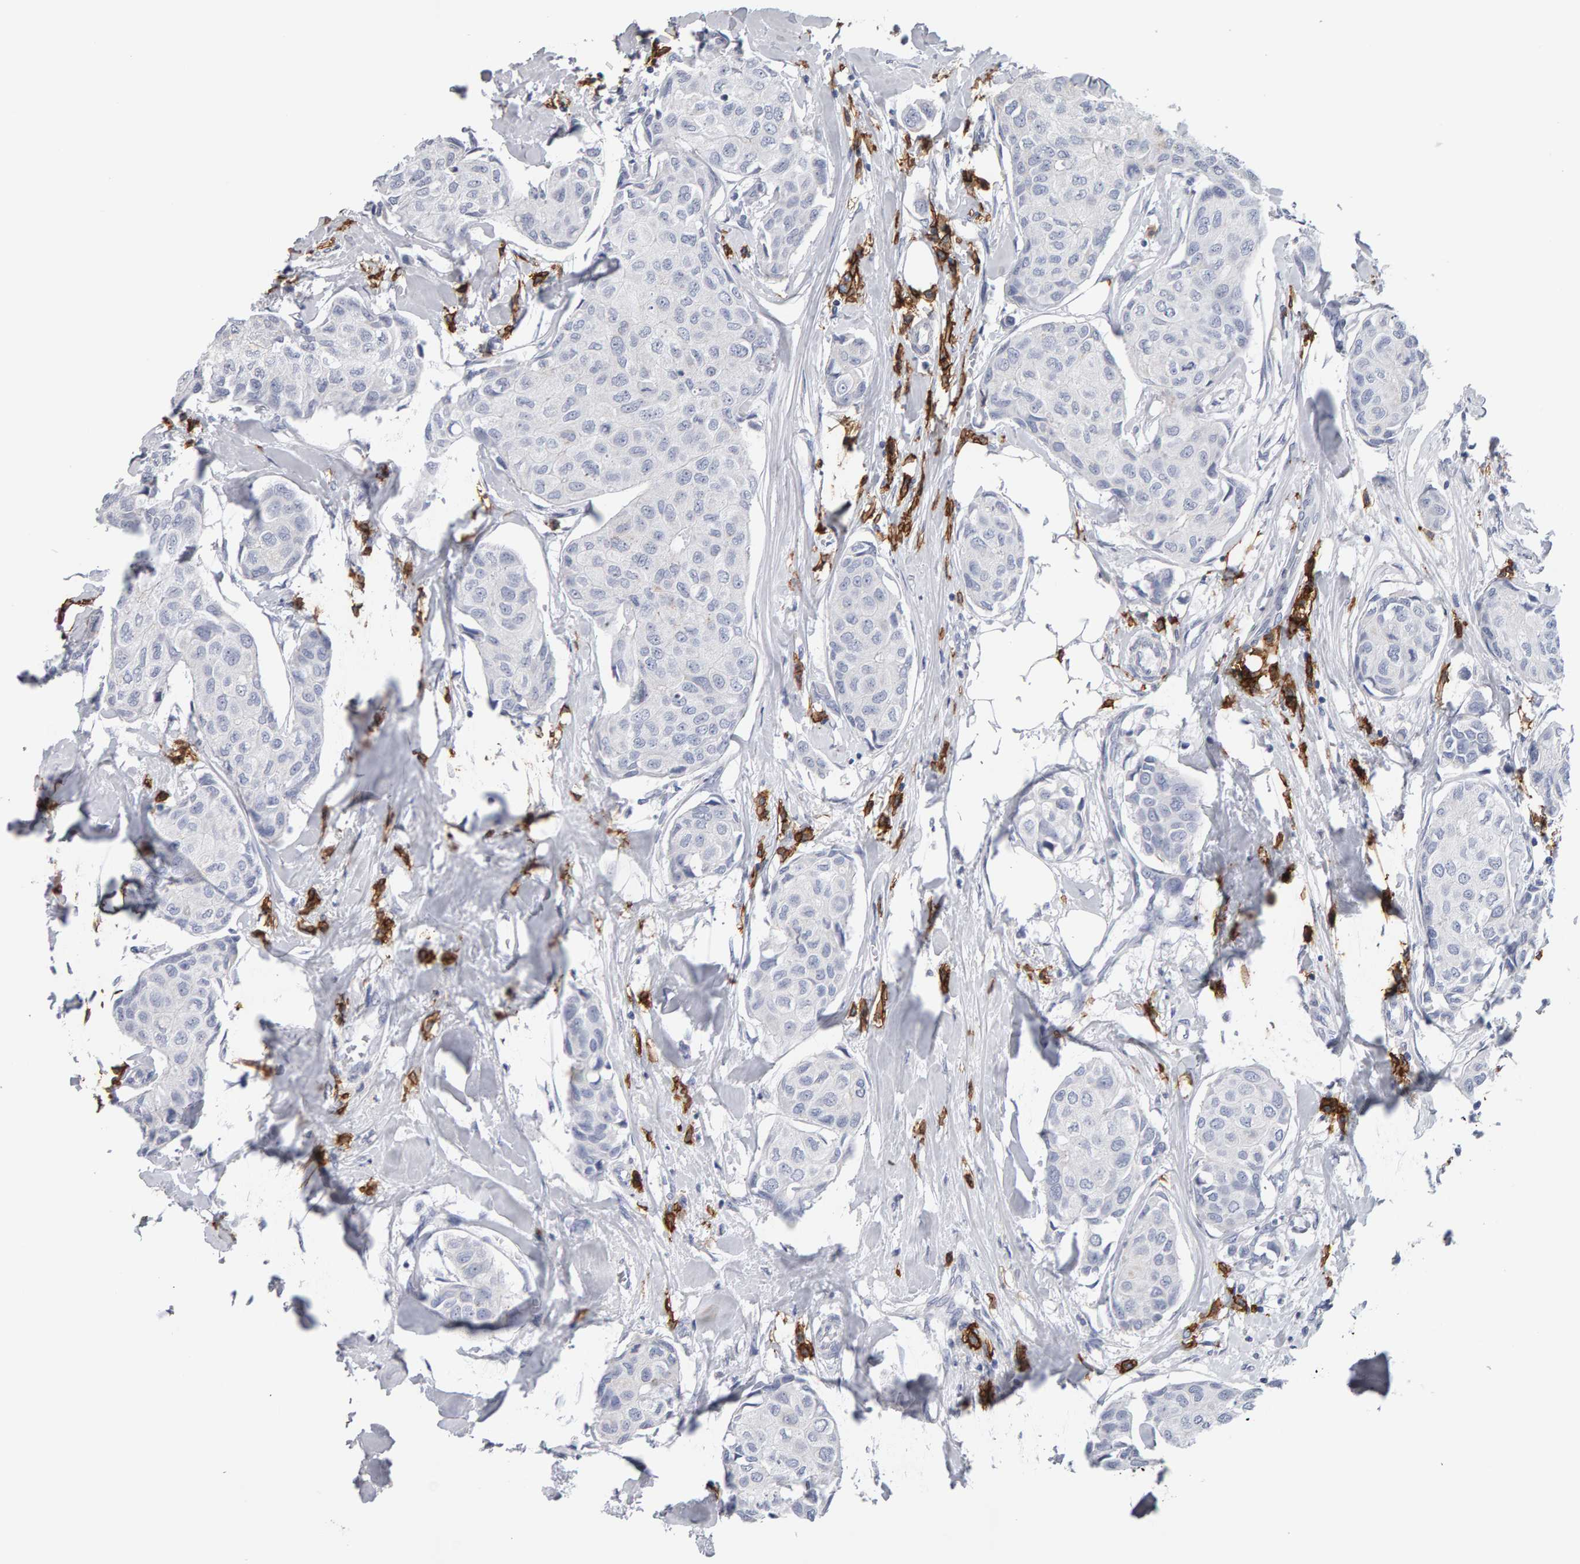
{"staining": {"intensity": "negative", "quantity": "none", "location": "none"}, "tissue": "breast cancer", "cell_type": "Tumor cells", "image_type": "cancer", "snomed": [{"axis": "morphology", "description": "Duct carcinoma"}, {"axis": "topography", "description": "Breast"}], "caption": "Tumor cells are negative for brown protein staining in intraductal carcinoma (breast).", "gene": "CD38", "patient": {"sex": "female", "age": 80}}